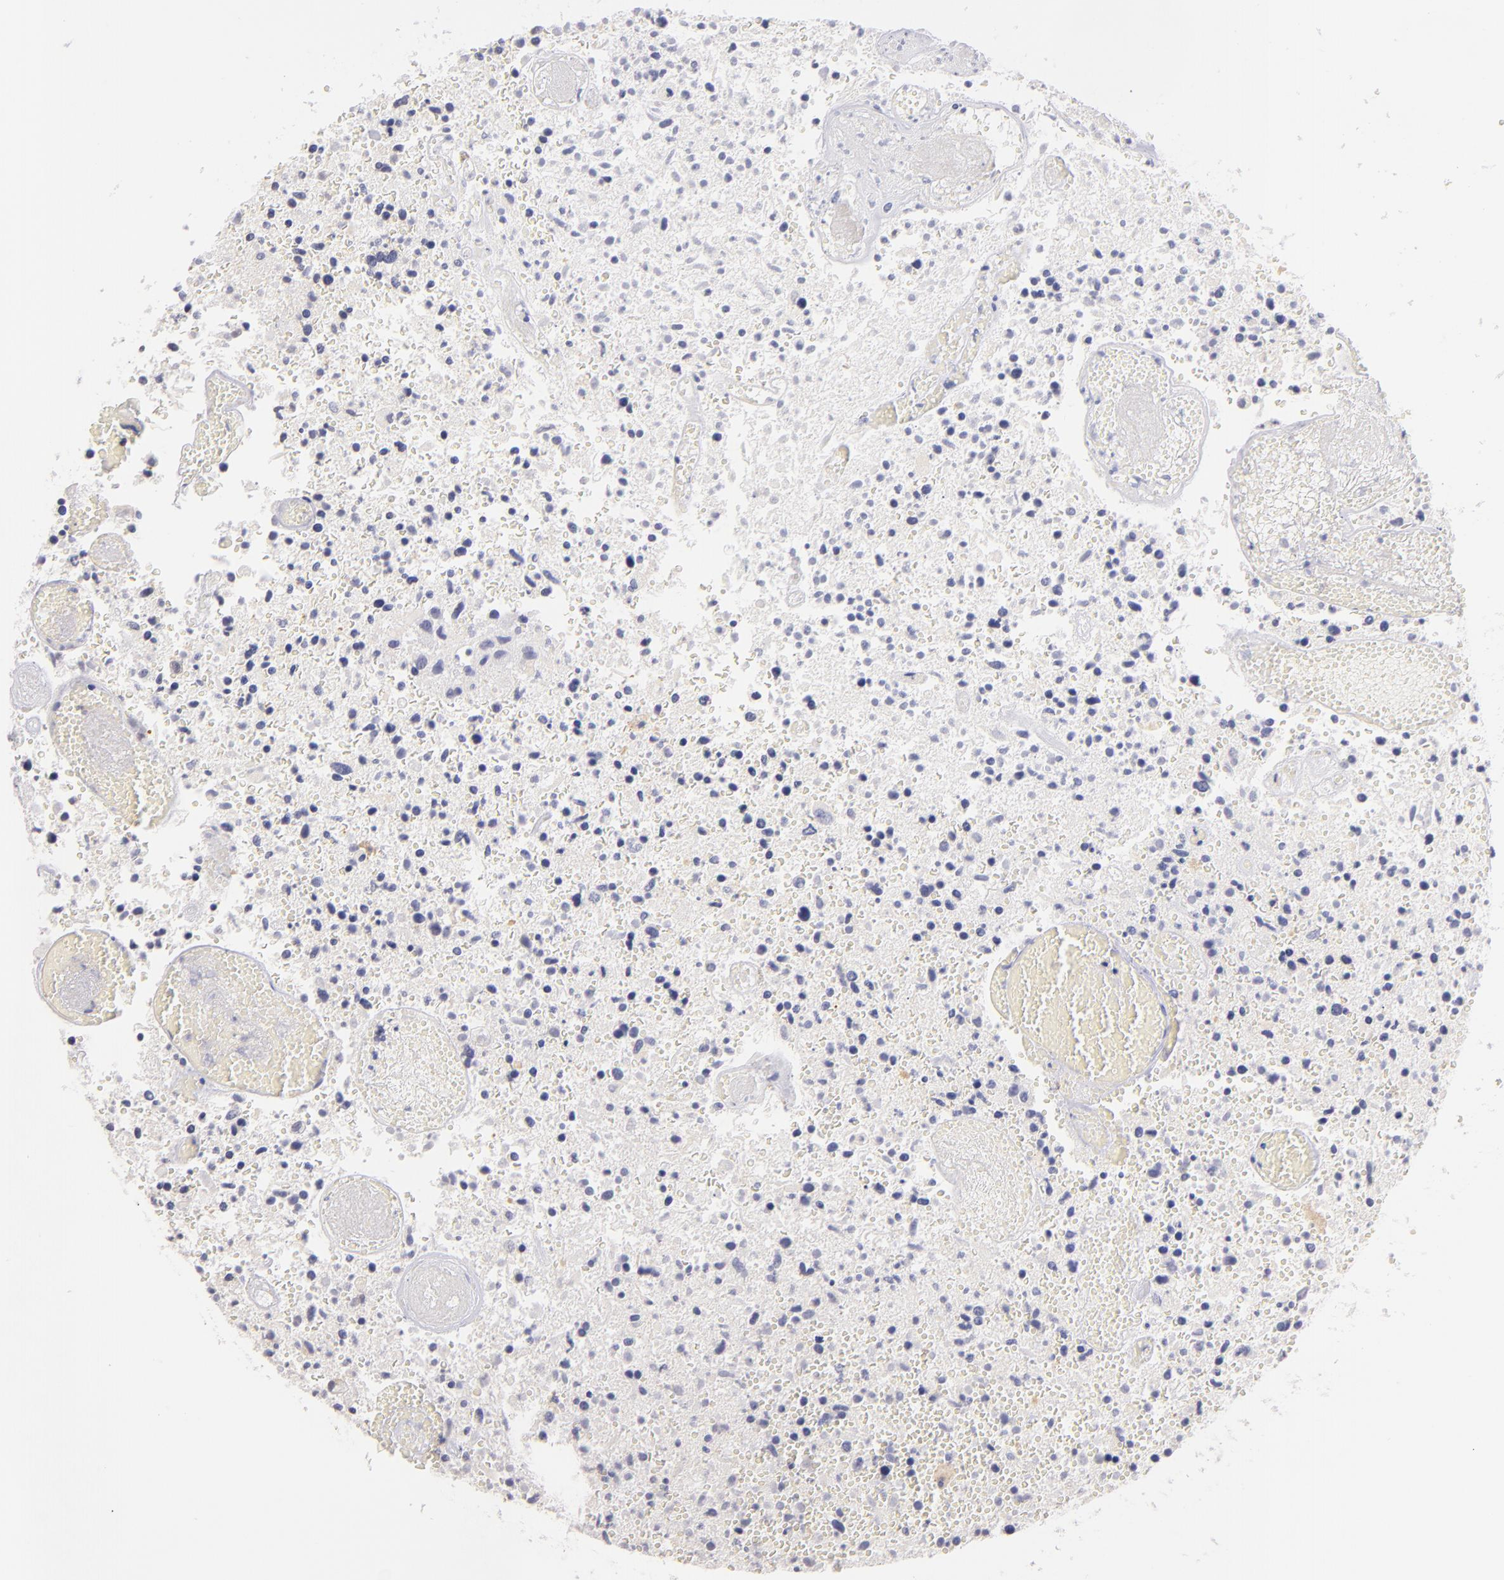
{"staining": {"intensity": "negative", "quantity": "none", "location": "none"}, "tissue": "glioma", "cell_type": "Tumor cells", "image_type": "cancer", "snomed": [{"axis": "morphology", "description": "Glioma, malignant, High grade"}, {"axis": "topography", "description": "Brain"}], "caption": "This is an immunohistochemistry image of human malignant high-grade glioma. There is no staining in tumor cells.", "gene": "IL2RA", "patient": {"sex": "male", "age": 72}}